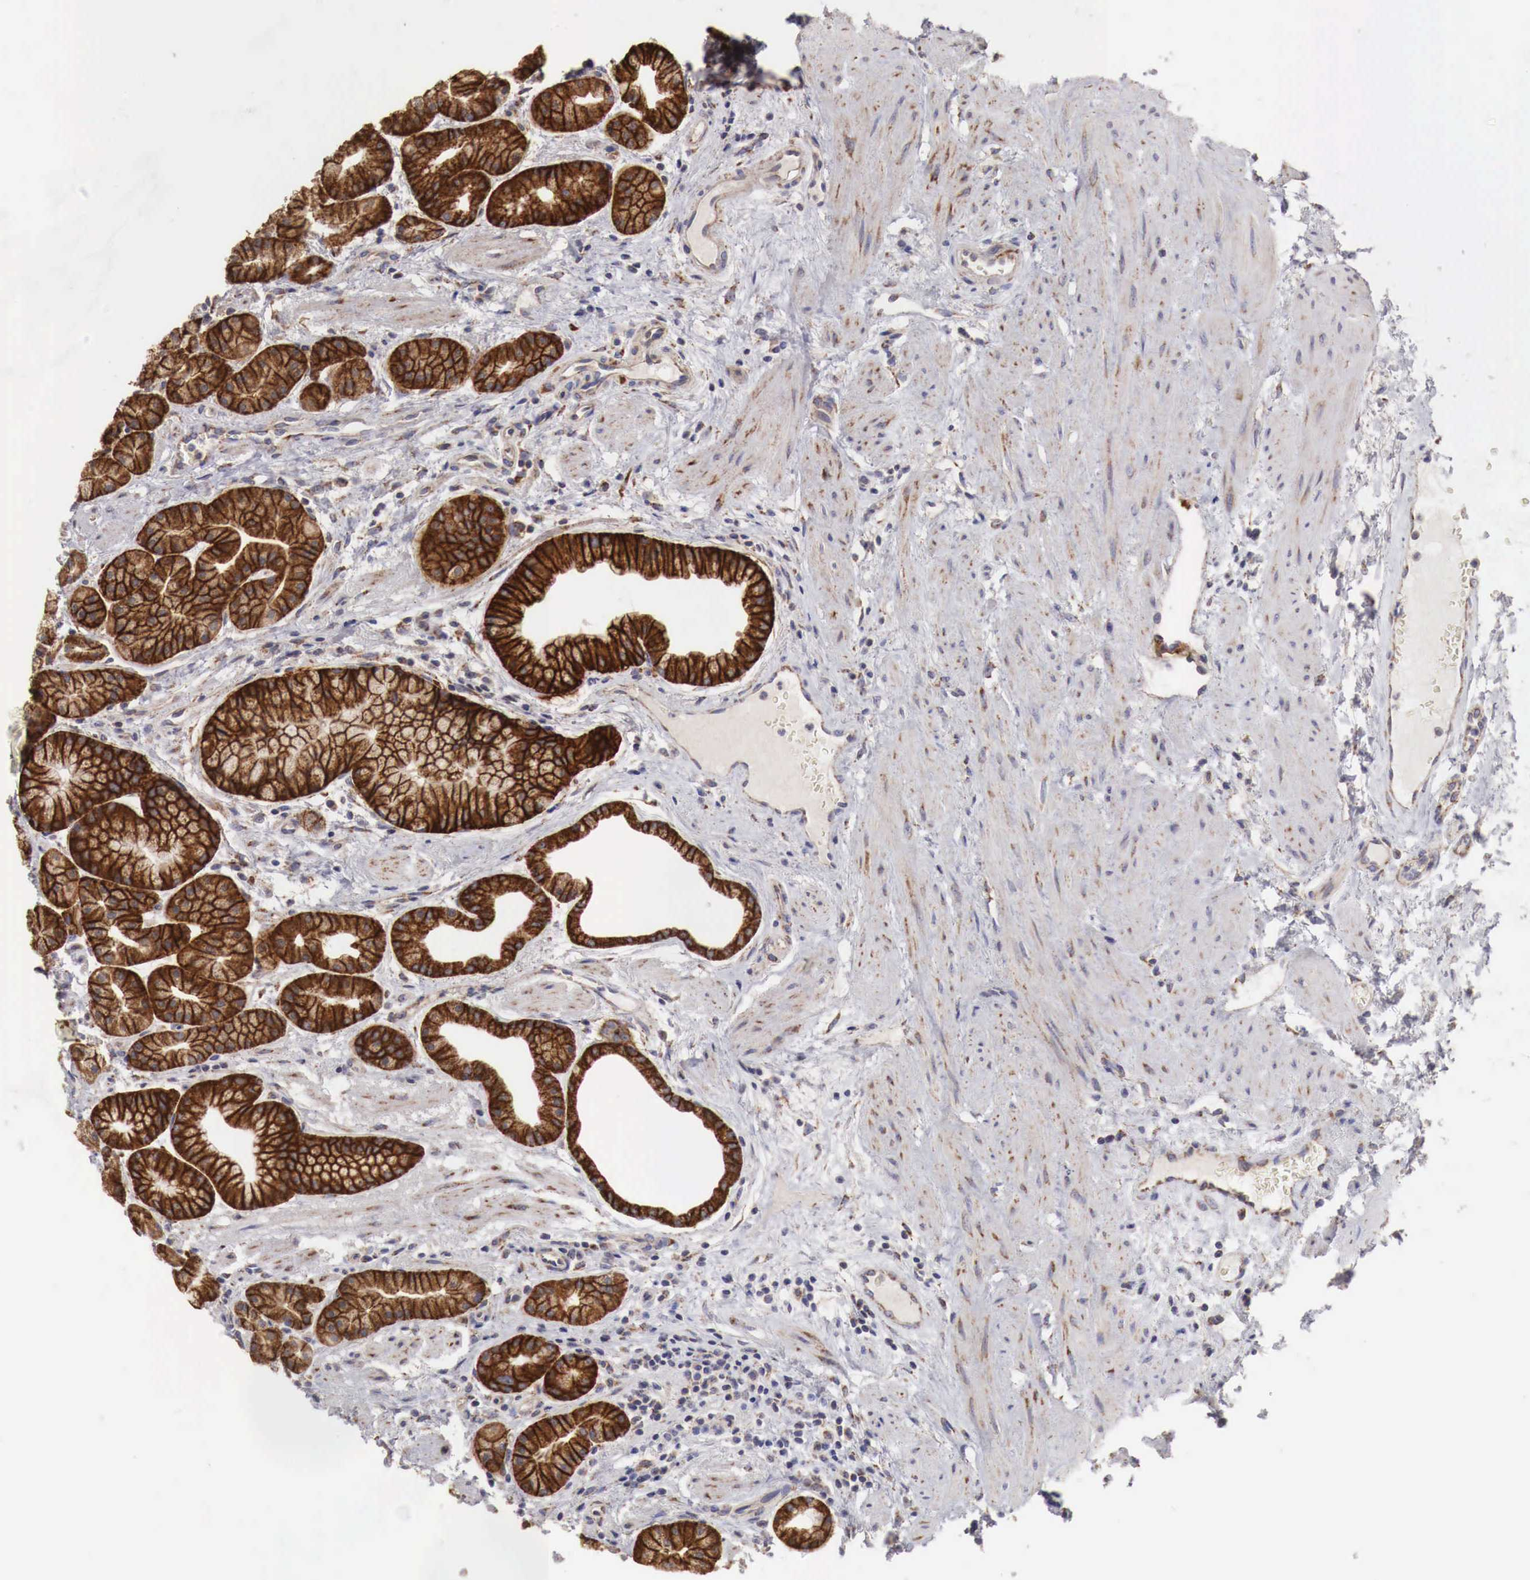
{"staining": {"intensity": "strong", "quantity": ">75%", "location": "cytoplasmic/membranous"}, "tissue": "stomach", "cell_type": "Glandular cells", "image_type": "normal", "snomed": [{"axis": "morphology", "description": "Normal tissue, NOS"}, {"axis": "topography", "description": "Stomach, upper"}], "caption": "Stomach stained with DAB immunohistochemistry displays high levels of strong cytoplasmic/membranous positivity in about >75% of glandular cells.", "gene": "XPNPEP3", "patient": {"sex": "male", "age": 72}}